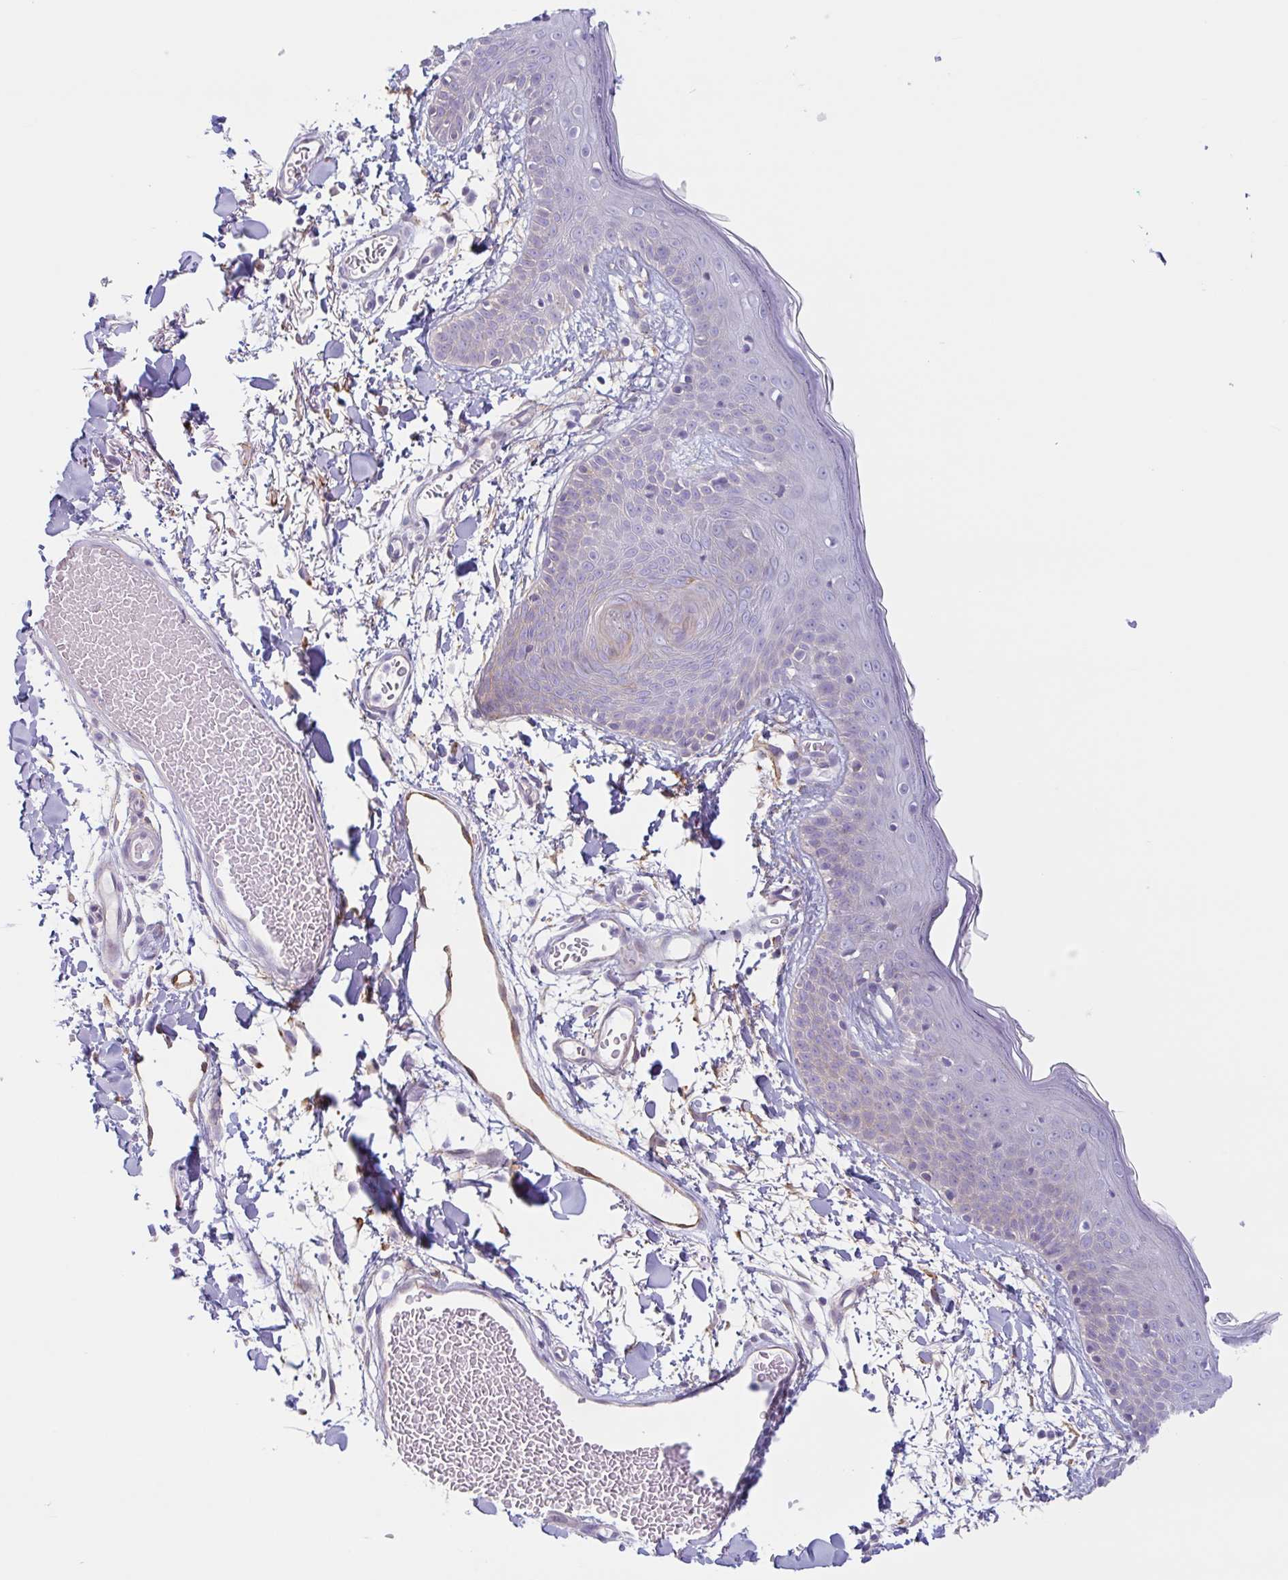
{"staining": {"intensity": "negative", "quantity": "none", "location": "none"}, "tissue": "skin", "cell_type": "Fibroblasts", "image_type": "normal", "snomed": [{"axis": "morphology", "description": "Normal tissue, NOS"}, {"axis": "topography", "description": "Skin"}], "caption": "This is a histopathology image of IHC staining of benign skin, which shows no staining in fibroblasts.", "gene": "MYH10", "patient": {"sex": "male", "age": 79}}